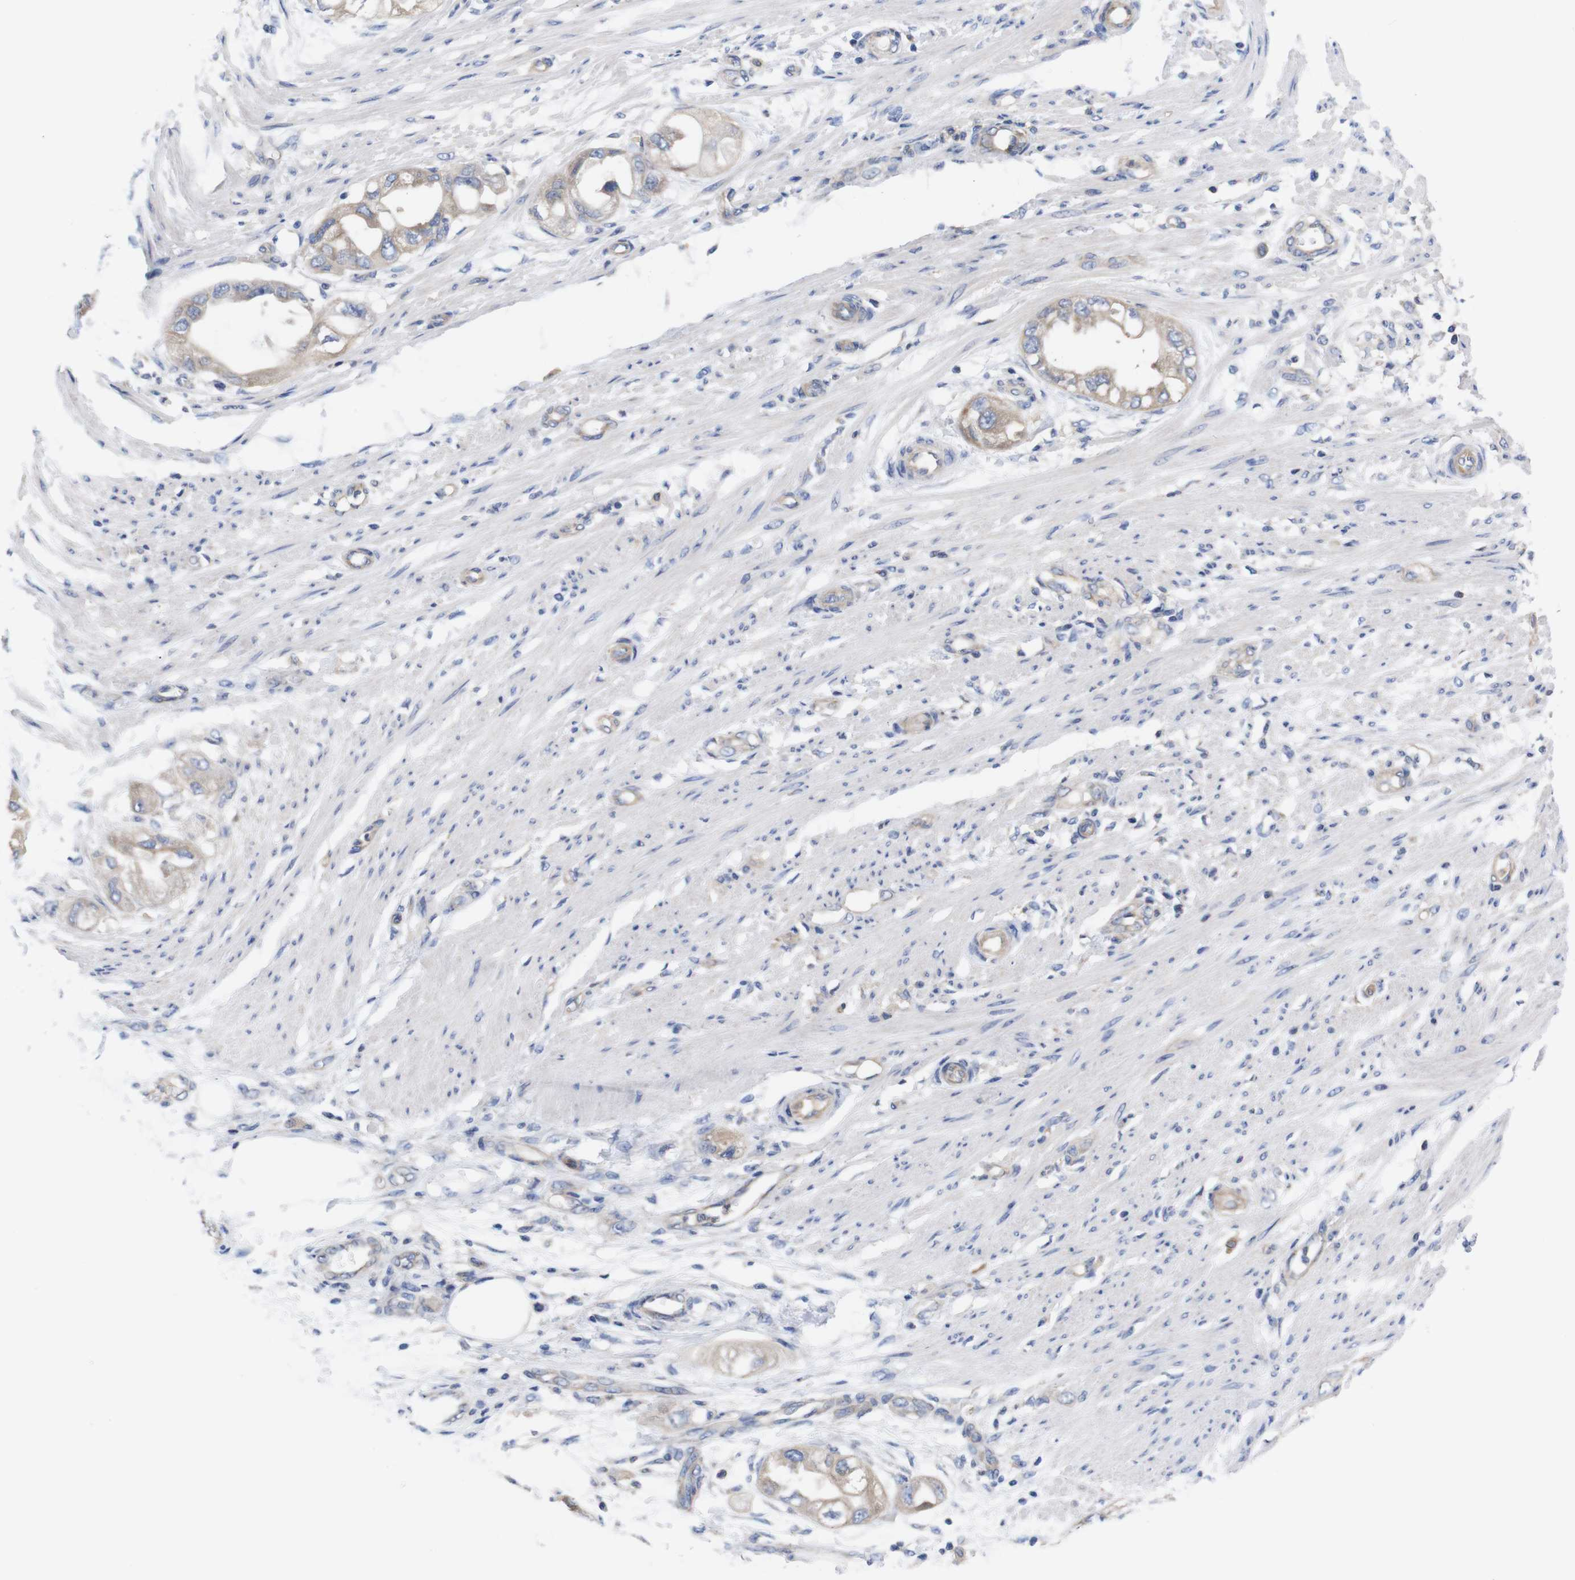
{"staining": {"intensity": "weak", "quantity": ">75%", "location": "cytoplasmic/membranous"}, "tissue": "endometrial cancer", "cell_type": "Tumor cells", "image_type": "cancer", "snomed": [{"axis": "morphology", "description": "Adenocarcinoma, NOS"}, {"axis": "topography", "description": "Endometrium"}], "caption": "DAB (3,3'-diaminobenzidine) immunohistochemical staining of endometrial cancer (adenocarcinoma) exhibits weak cytoplasmic/membranous protein expression in approximately >75% of tumor cells.", "gene": "USH1C", "patient": {"sex": "female", "age": 67}}